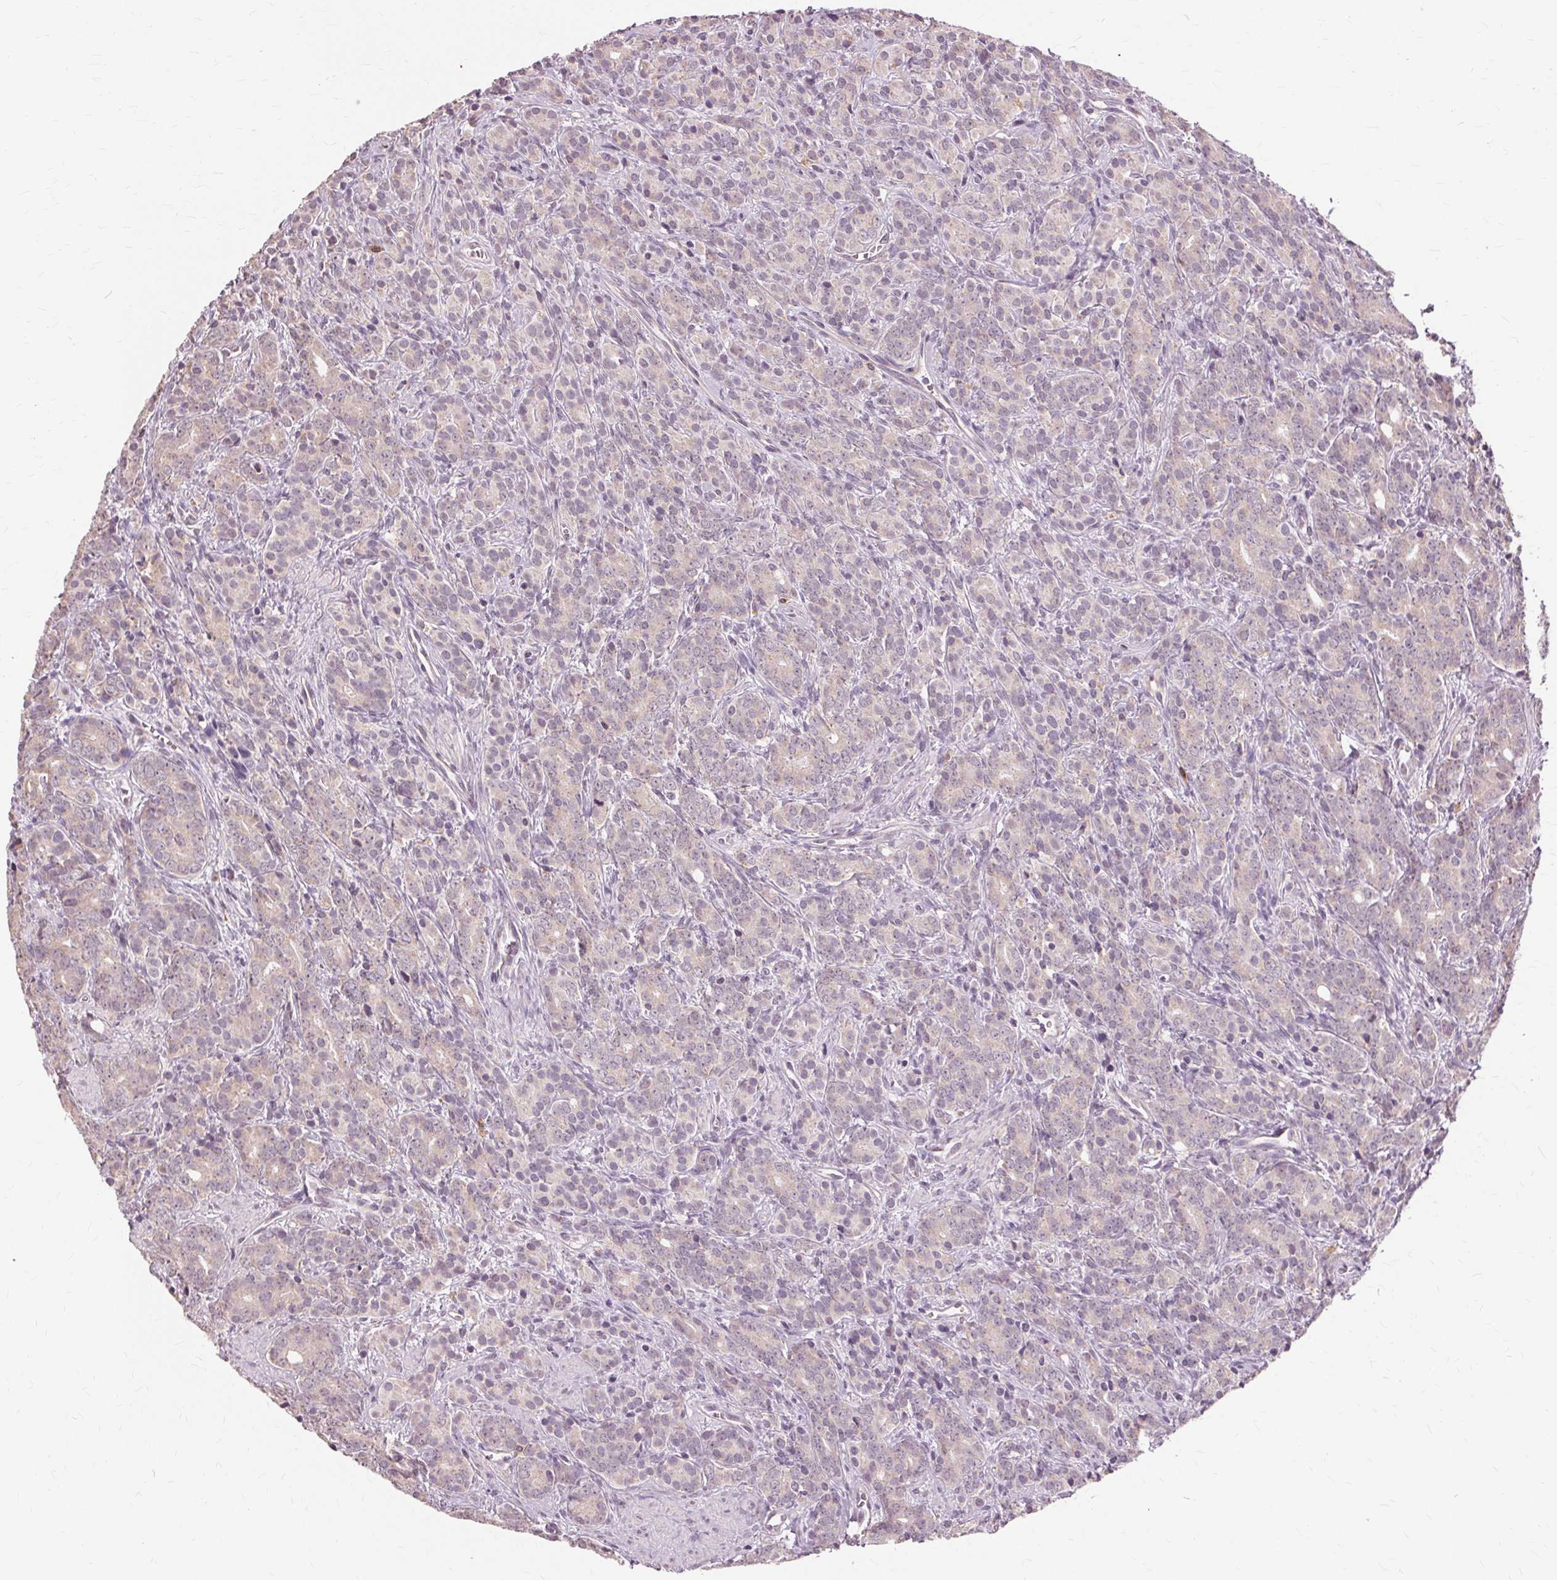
{"staining": {"intensity": "weak", "quantity": "<25%", "location": "cytoplasmic/membranous"}, "tissue": "prostate cancer", "cell_type": "Tumor cells", "image_type": "cancer", "snomed": [{"axis": "morphology", "description": "Adenocarcinoma, High grade"}, {"axis": "topography", "description": "Prostate"}], "caption": "This is an immunohistochemistry histopathology image of prostate adenocarcinoma (high-grade). There is no staining in tumor cells.", "gene": "SIGLEC6", "patient": {"sex": "male", "age": 84}}